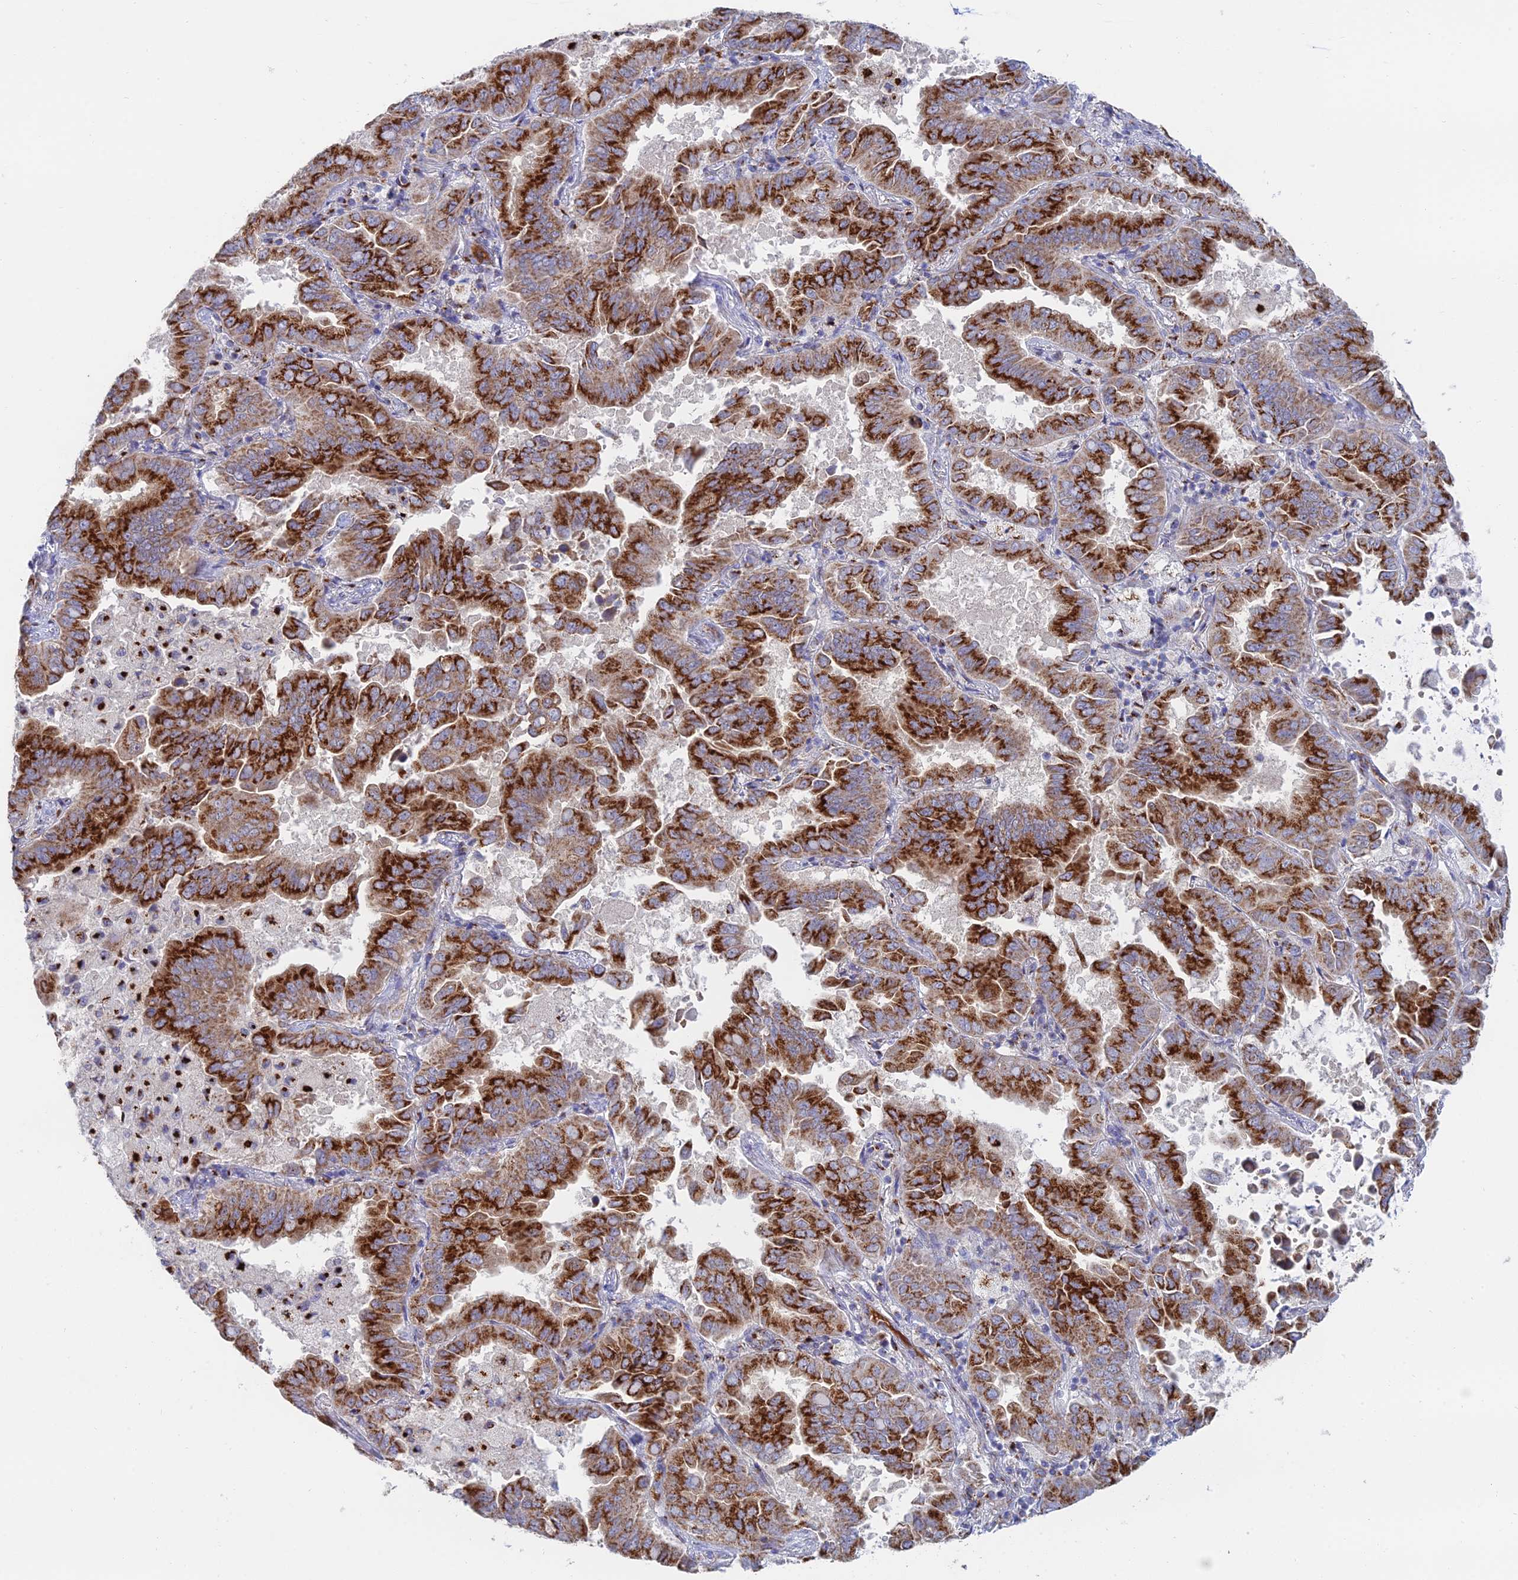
{"staining": {"intensity": "strong", "quantity": ">75%", "location": "cytoplasmic/membranous"}, "tissue": "lung cancer", "cell_type": "Tumor cells", "image_type": "cancer", "snomed": [{"axis": "morphology", "description": "Adenocarcinoma, NOS"}, {"axis": "topography", "description": "Lung"}], "caption": "Lung adenocarcinoma was stained to show a protein in brown. There is high levels of strong cytoplasmic/membranous staining in approximately >75% of tumor cells.", "gene": "HS2ST1", "patient": {"sex": "male", "age": 64}}